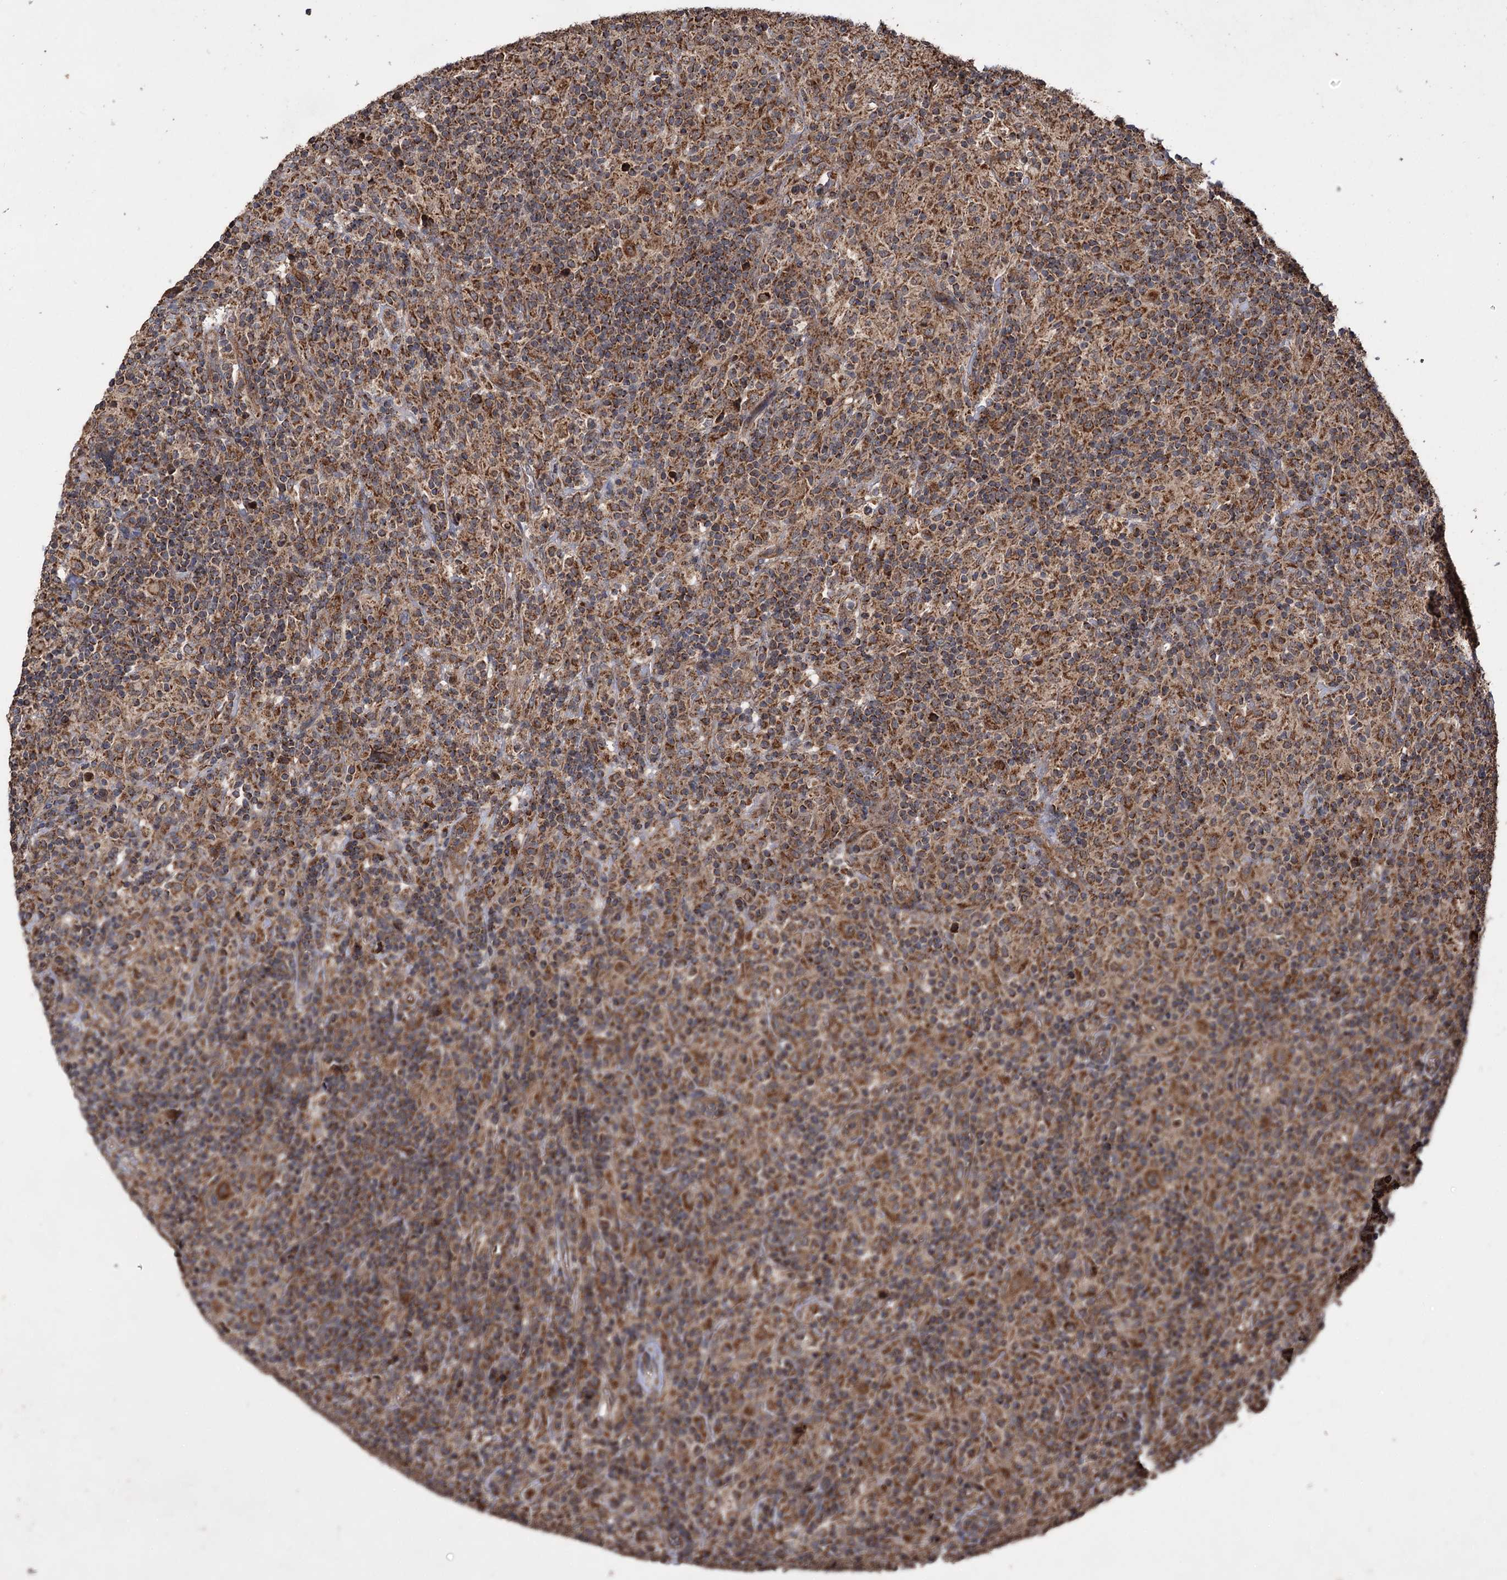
{"staining": {"intensity": "strong", "quantity": ">75%", "location": "cytoplasmic/membranous"}, "tissue": "lymphoma", "cell_type": "Tumor cells", "image_type": "cancer", "snomed": [{"axis": "morphology", "description": "Hodgkin's disease, NOS"}, {"axis": "topography", "description": "Lymph node"}], "caption": "An immunohistochemistry photomicrograph of neoplastic tissue is shown. Protein staining in brown shows strong cytoplasmic/membranous positivity in Hodgkin's disease within tumor cells.", "gene": "IPO4", "patient": {"sex": "male", "age": 70}}